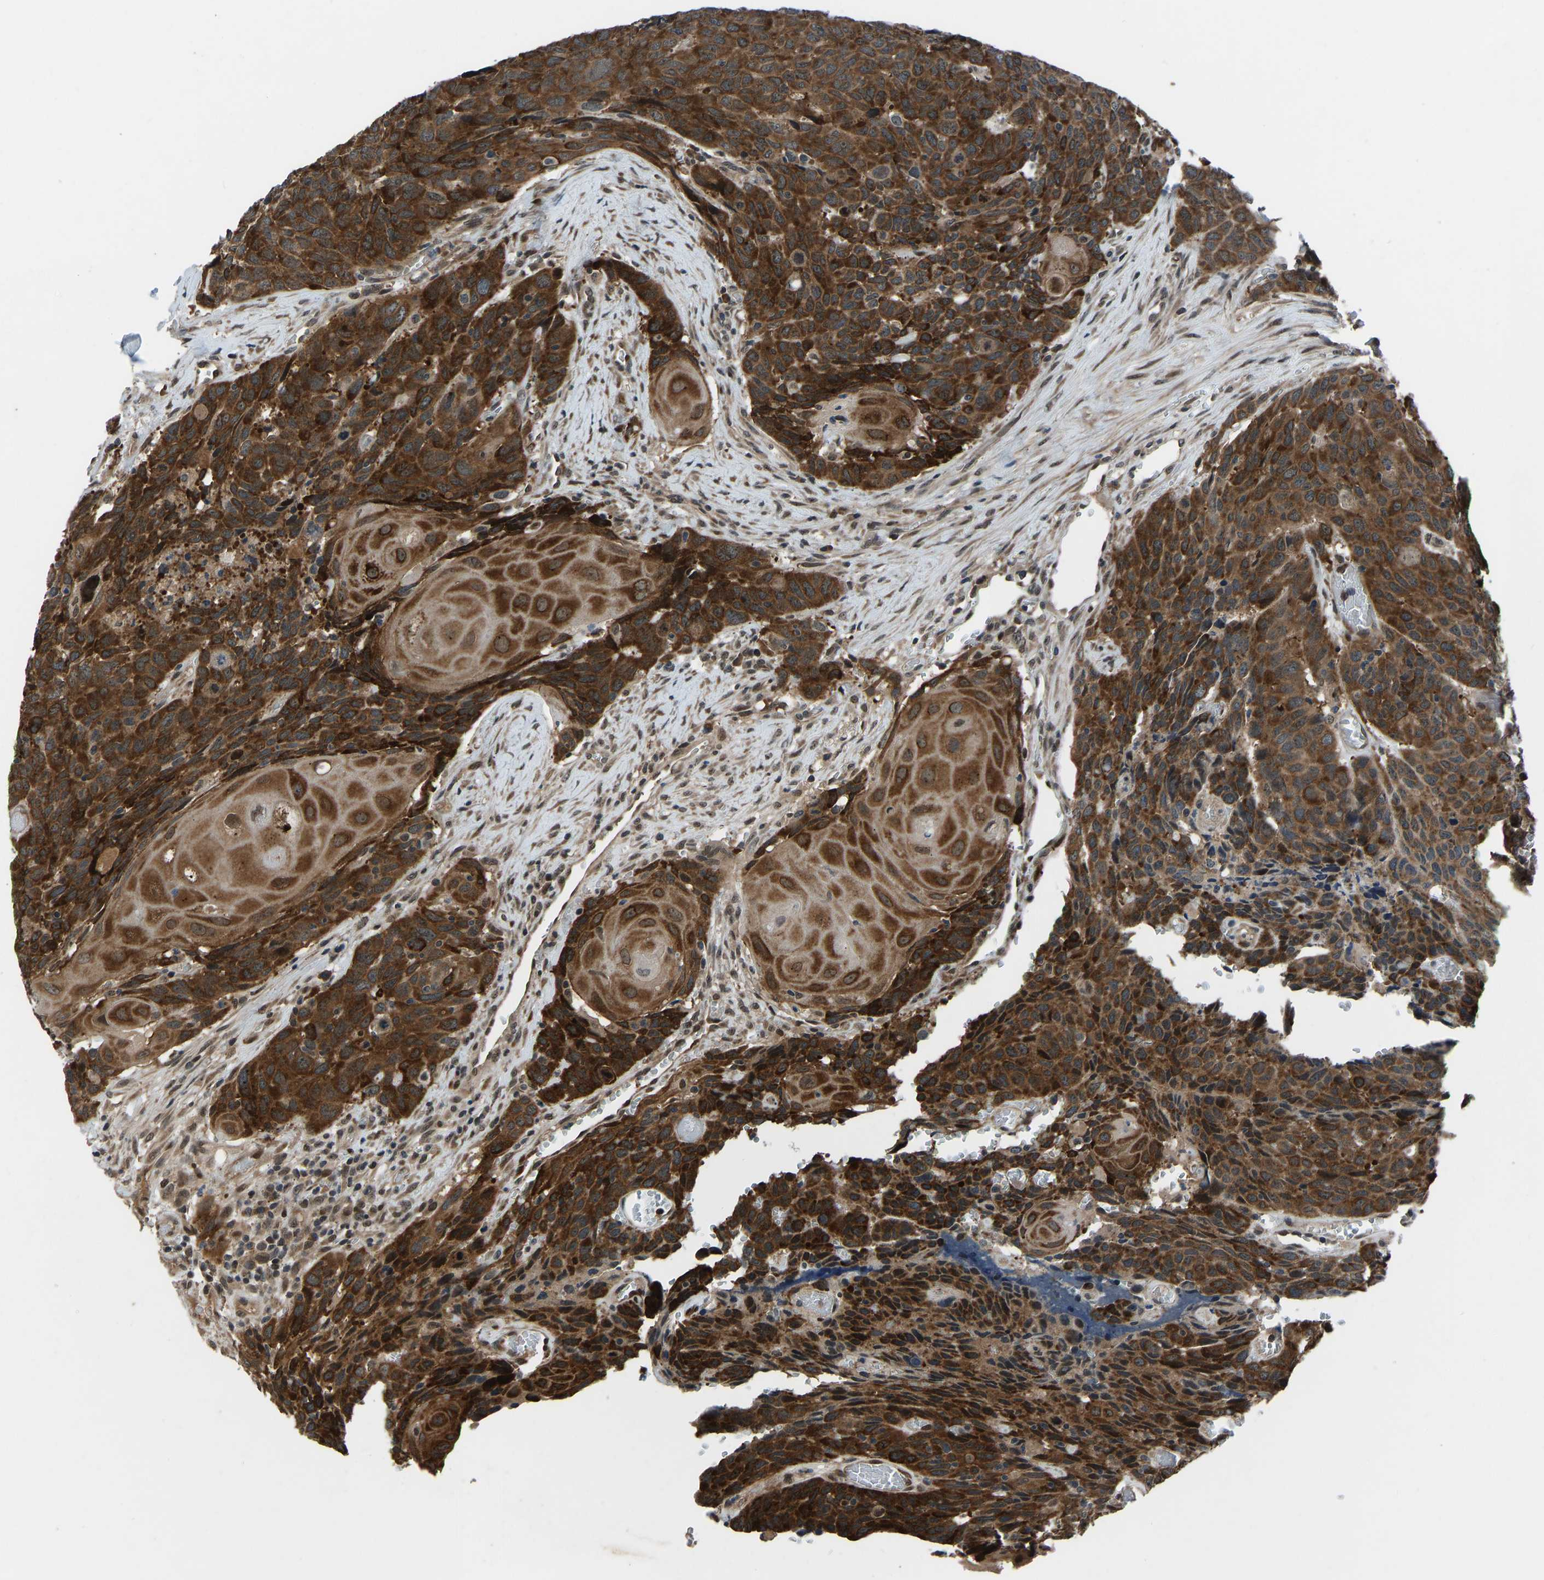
{"staining": {"intensity": "strong", "quantity": ">75%", "location": "cytoplasmic/membranous"}, "tissue": "head and neck cancer", "cell_type": "Tumor cells", "image_type": "cancer", "snomed": [{"axis": "morphology", "description": "Squamous cell carcinoma, NOS"}, {"axis": "topography", "description": "Head-Neck"}], "caption": "Head and neck cancer stained for a protein (brown) shows strong cytoplasmic/membranous positive expression in about >75% of tumor cells.", "gene": "RLIM", "patient": {"sex": "male", "age": 66}}